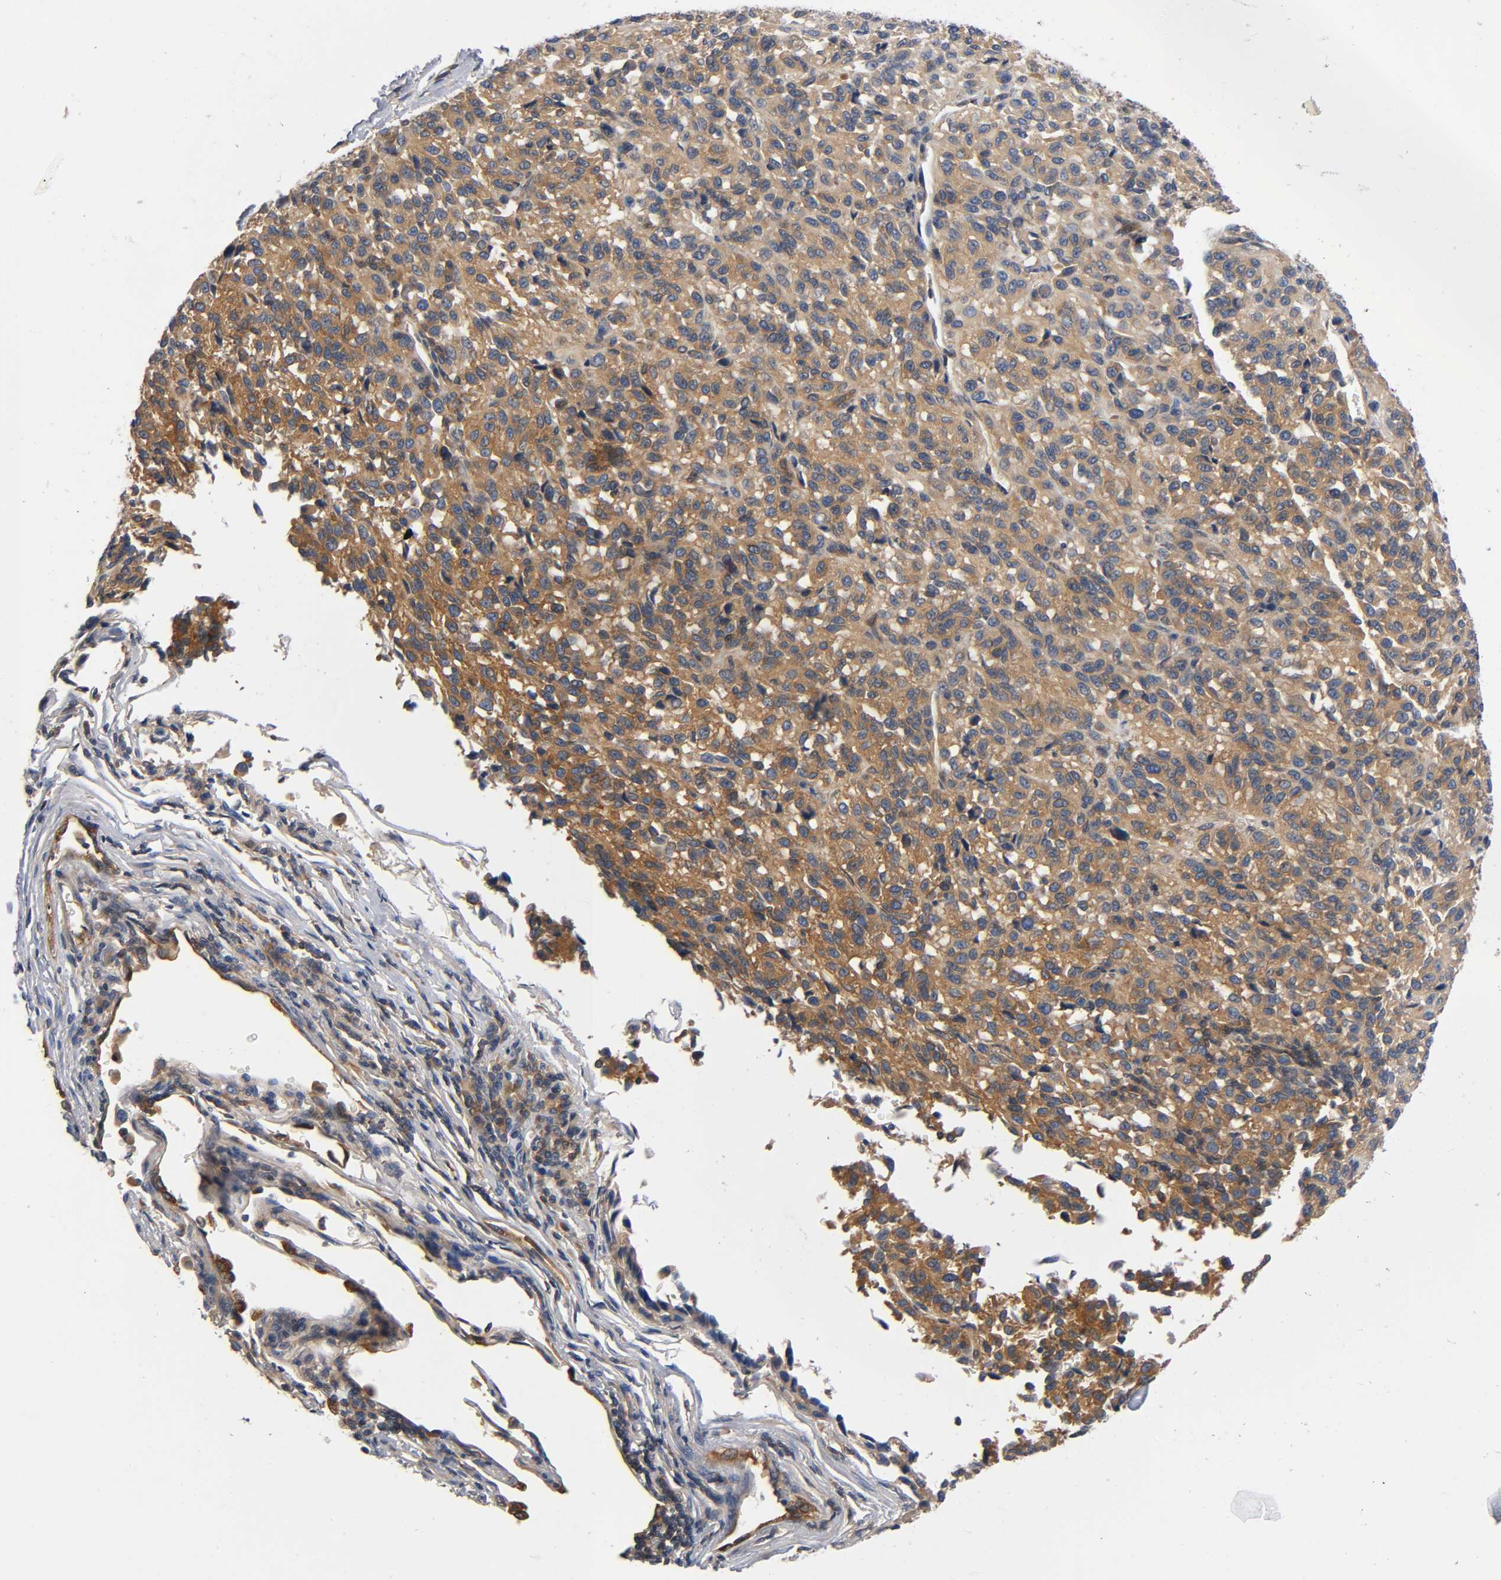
{"staining": {"intensity": "moderate", "quantity": ">75%", "location": "cytoplasmic/membranous"}, "tissue": "melanoma", "cell_type": "Tumor cells", "image_type": "cancer", "snomed": [{"axis": "morphology", "description": "Malignant melanoma, Metastatic site"}, {"axis": "topography", "description": "Lung"}], "caption": "This is a micrograph of immunohistochemistry staining of melanoma, which shows moderate staining in the cytoplasmic/membranous of tumor cells.", "gene": "PRKAB1", "patient": {"sex": "male", "age": 64}}